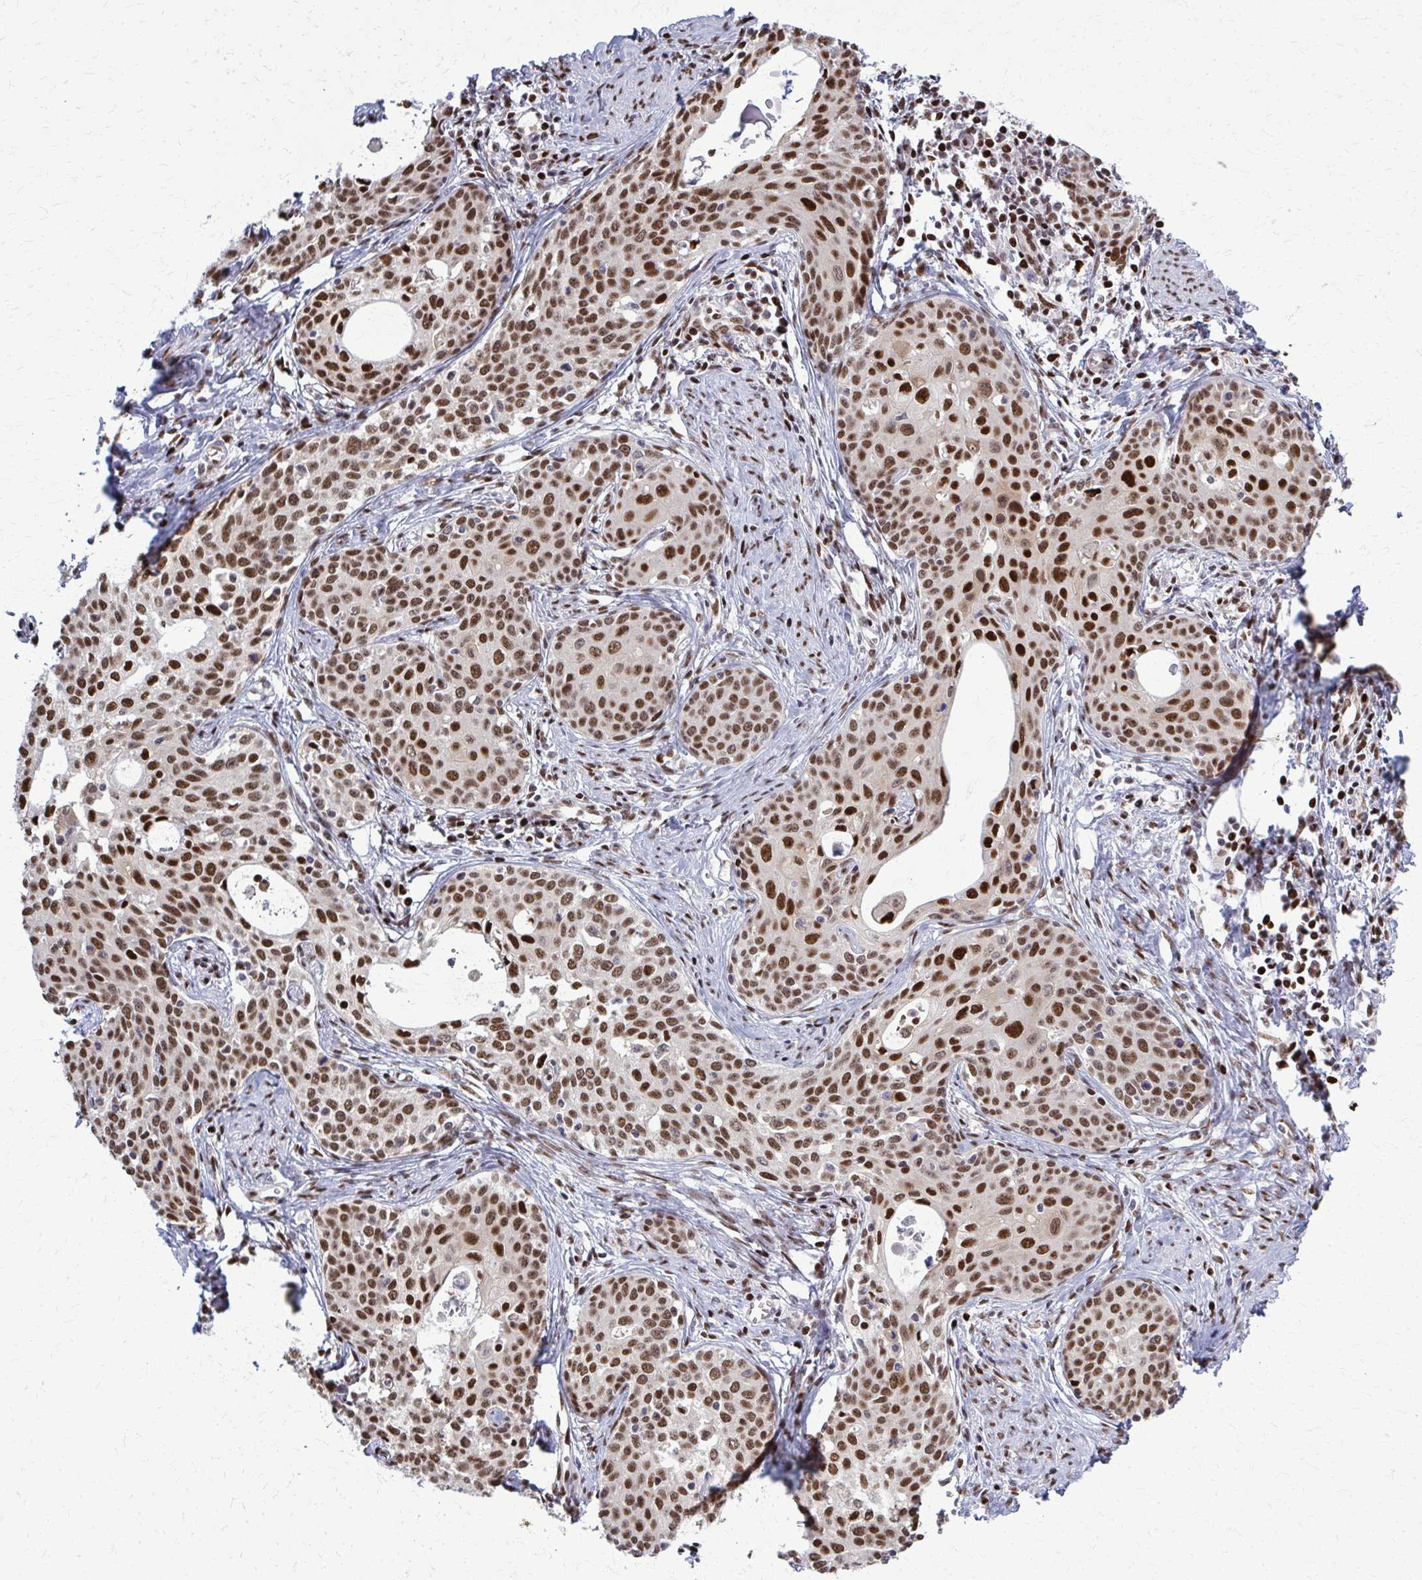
{"staining": {"intensity": "strong", "quantity": ">75%", "location": "nuclear"}, "tissue": "cervical cancer", "cell_type": "Tumor cells", "image_type": "cancer", "snomed": [{"axis": "morphology", "description": "Squamous cell carcinoma, NOS"}, {"axis": "morphology", "description": "Adenocarcinoma, NOS"}, {"axis": "topography", "description": "Cervix"}], "caption": "Squamous cell carcinoma (cervical) tissue shows strong nuclear expression in approximately >75% of tumor cells, visualized by immunohistochemistry.", "gene": "ZNF559", "patient": {"sex": "female", "age": 52}}